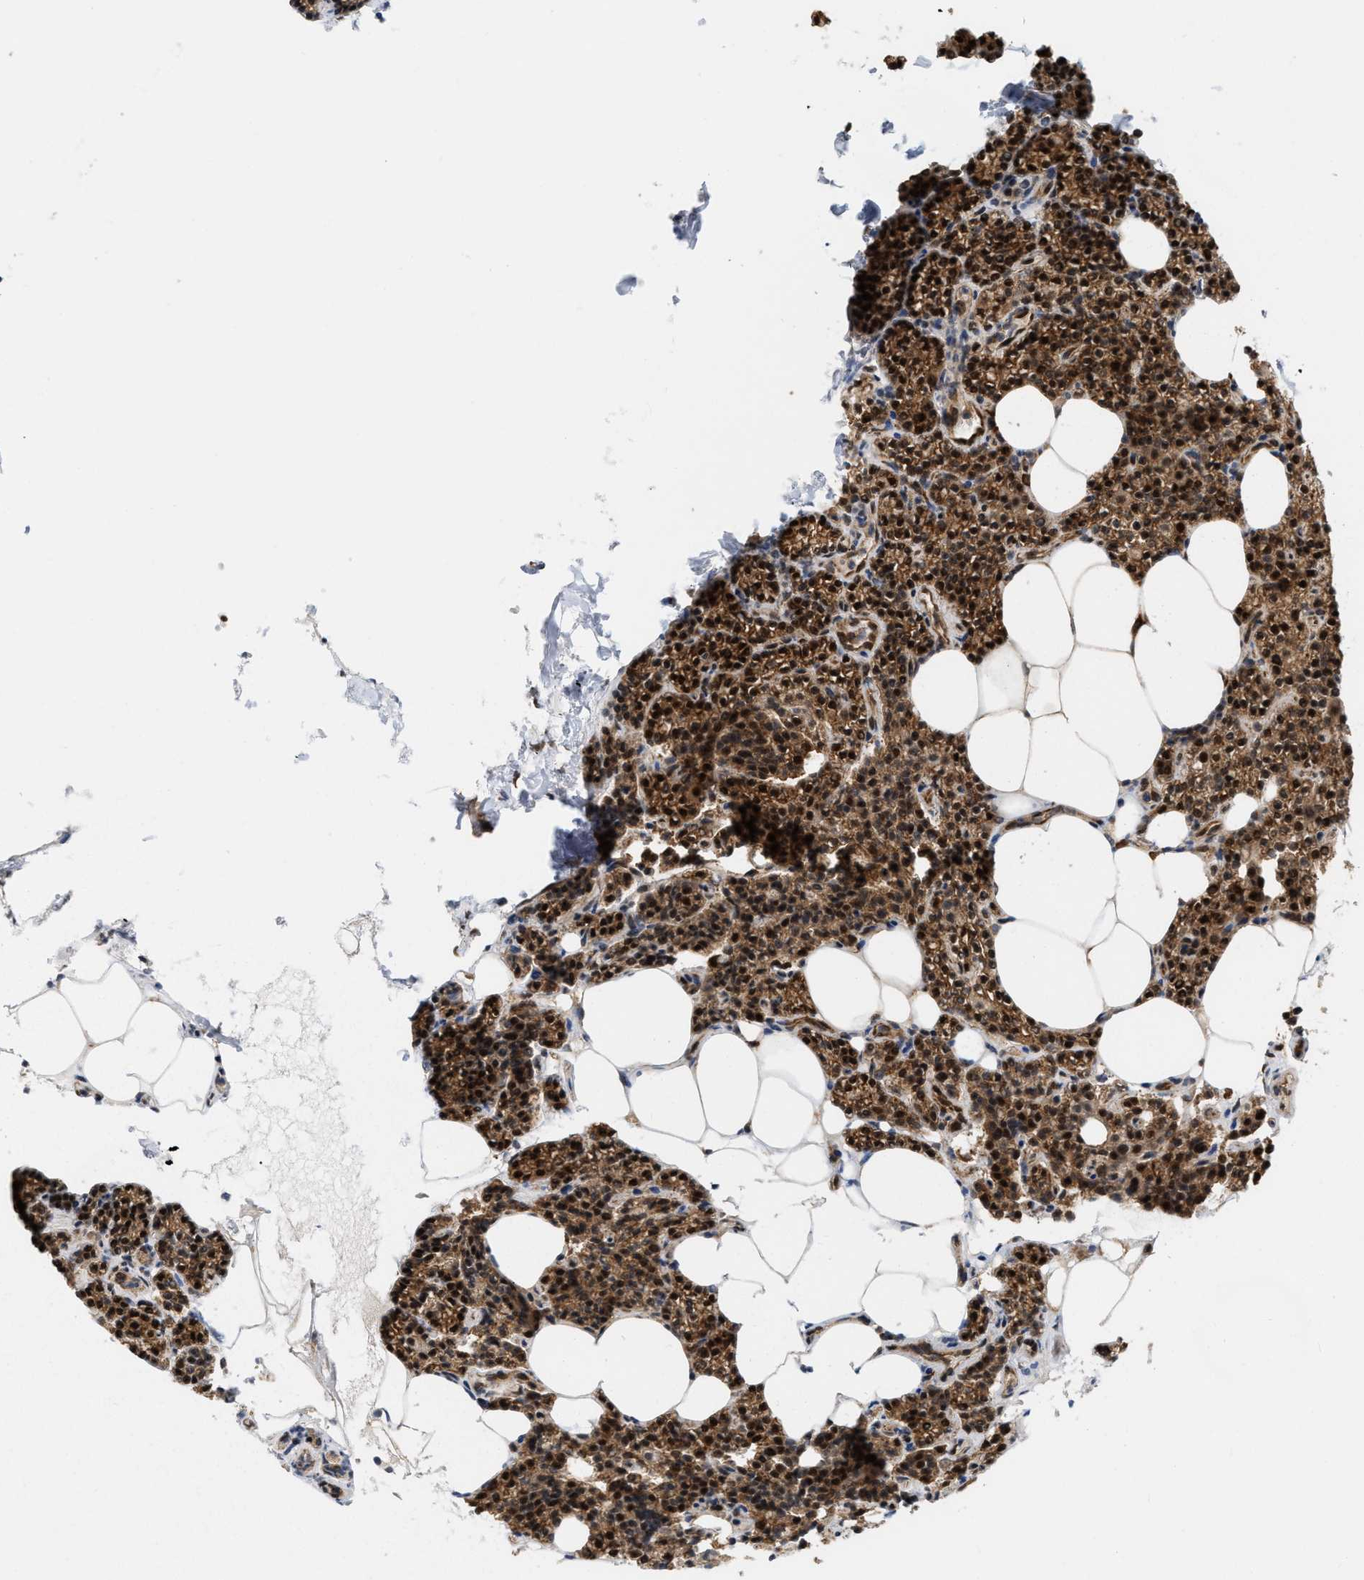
{"staining": {"intensity": "moderate", "quantity": ">75%", "location": "cytoplasmic/membranous,nuclear"}, "tissue": "parathyroid gland", "cell_type": "Glandular cells", "image_type": "normal", "snomed": [{"axis": "morphology", "description": "Normal tissue, NOS"}, {"axis": "morphology", "description": "Adenoma, NOS"}, {"axis": "topography", "description": "Parathyroid gland"}], "caption": "Parathyroid gland stained with DAB (3,3'-diaminobenzidine) immunohistochemistry exhibits medium levels of moderate cytoplasmic/membranous,nuclear expression in about >75% of glandular cells.", "gene": "IQCE", "patient": {"sex": "female", "age": 70}}